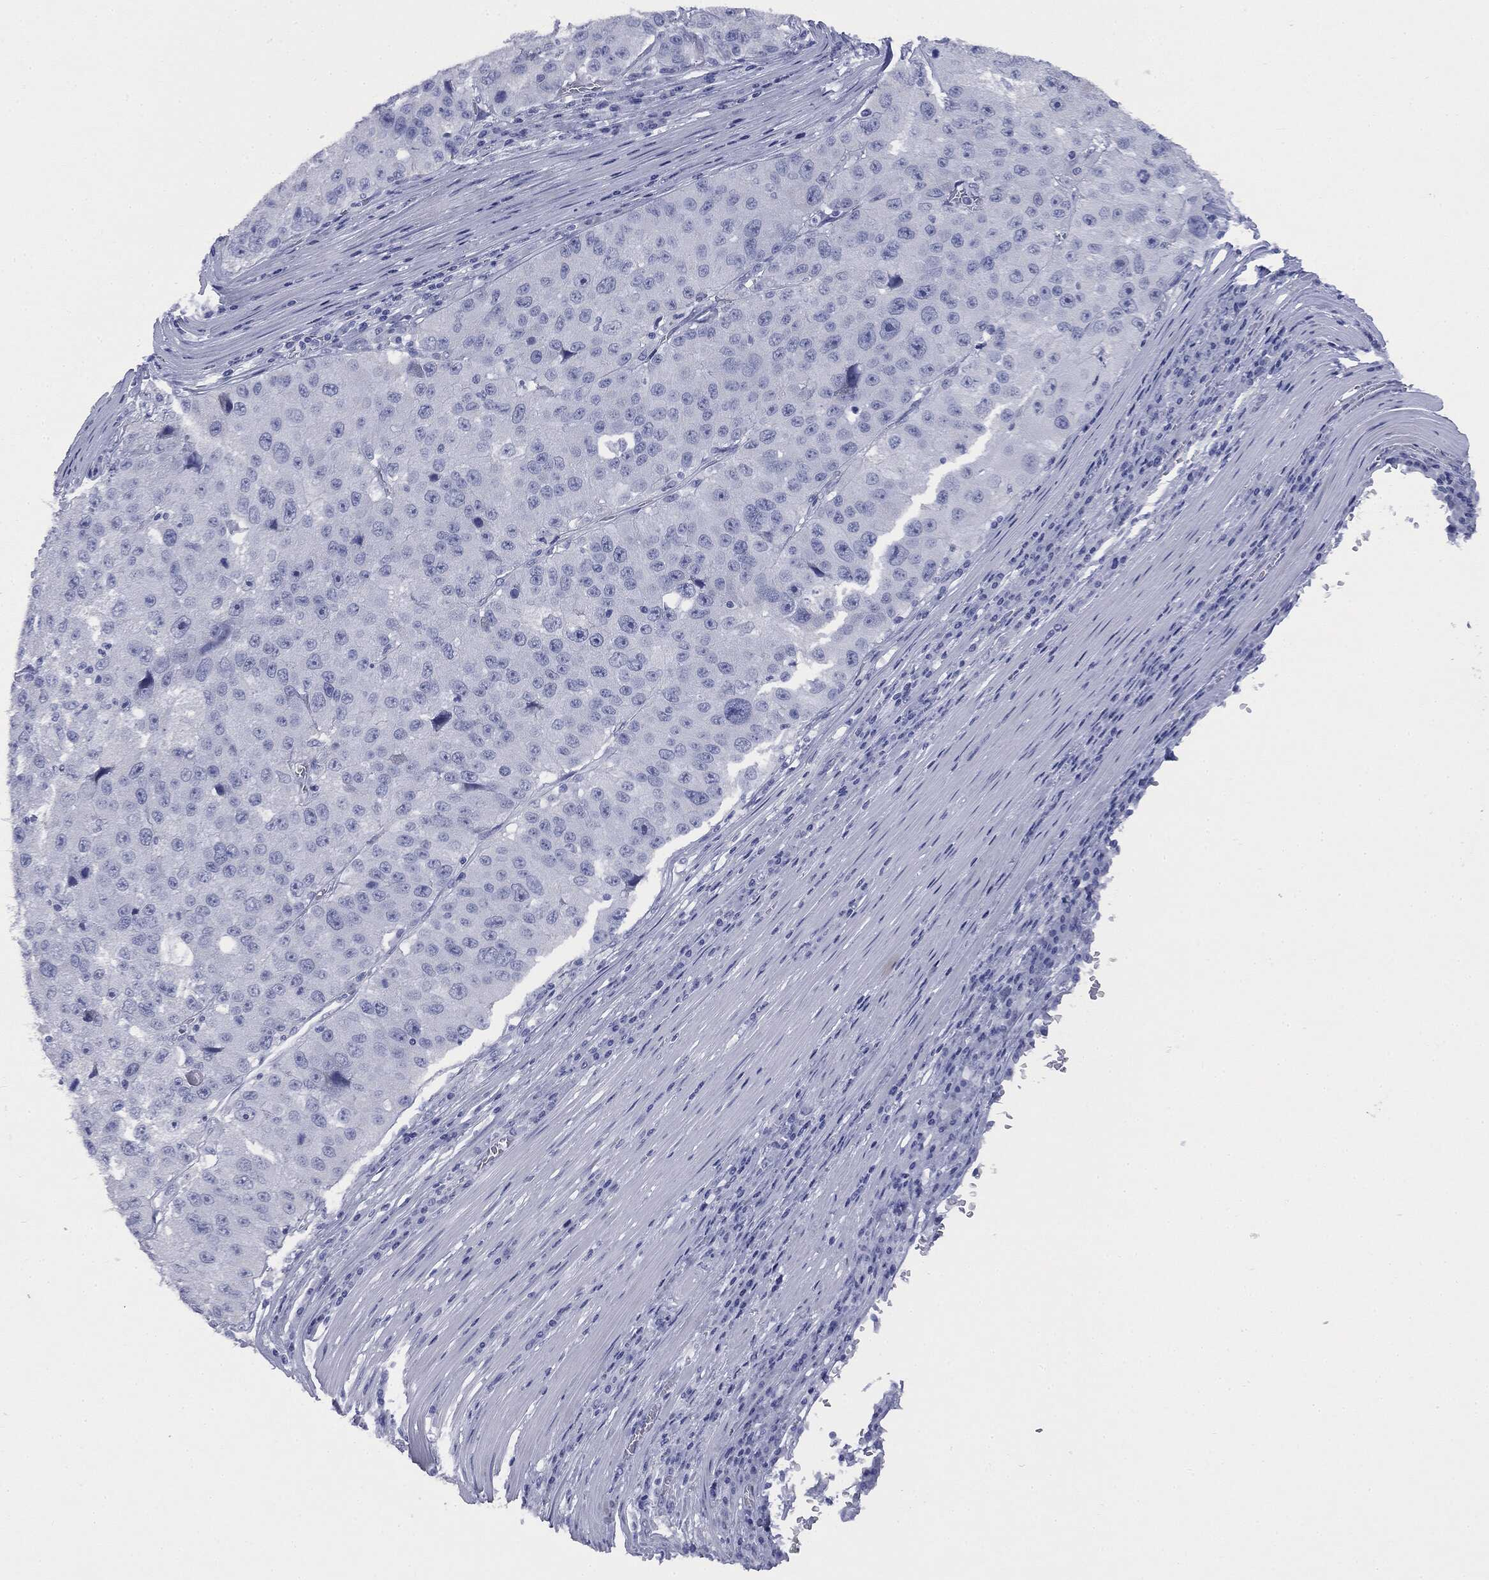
{"staining": {"intensity": "negative", "quantity": "none", "location": "none"}, "tissue": "stomach cancer", "cell_type": "Tumor cells", "image_type": "cancer", "snomed": [{"axis": "morphology", "description": "Adenocarcinoma, NOS"}, {"axis": "topography", "description": "Stomach"}], "caption": "This is an IHC histopathology image of human stomach cancer. There is no expression in tumor cells.", "gene": "ATP2A1", "patient": {"sex": "male", "age": 71}}